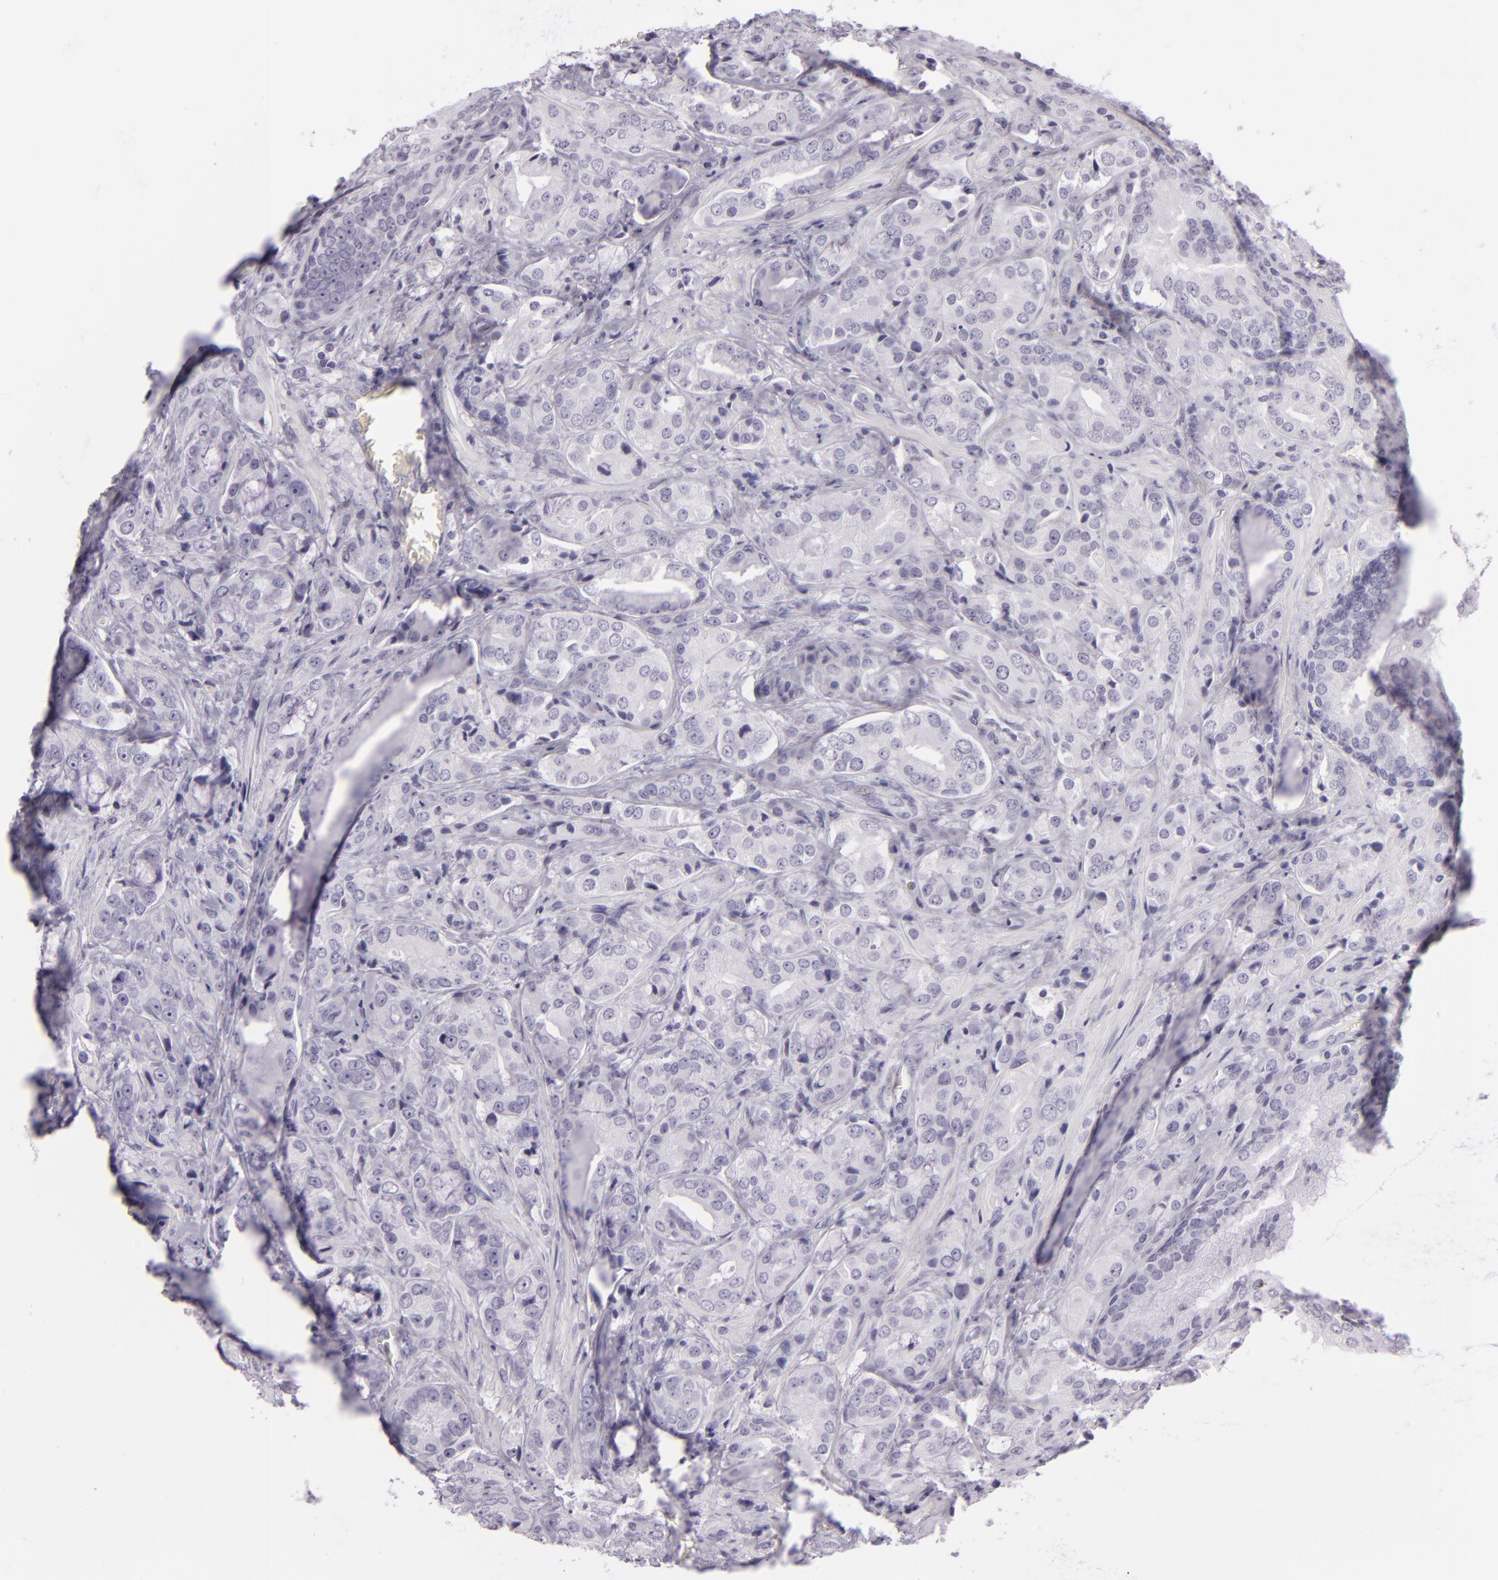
{"staining": {"intensity": "negative", "quantity": "none", "location": "none"}, "tissue": "prostate cancer", "cell_type": "Tumor cells", "image_type": "cancer", "snomed": [{"axis": "morphology", "description": "Adenocarcinoma, Medium grade"}, {"axis": "topography", "description": "Prostate"}], "caption": "Protein analysis of prostate medium-grade adenocarcinoma reveals no significant staining in tumor cells.", "gene": "MCM3", "patient": {"sex": "male", "age": 70}}